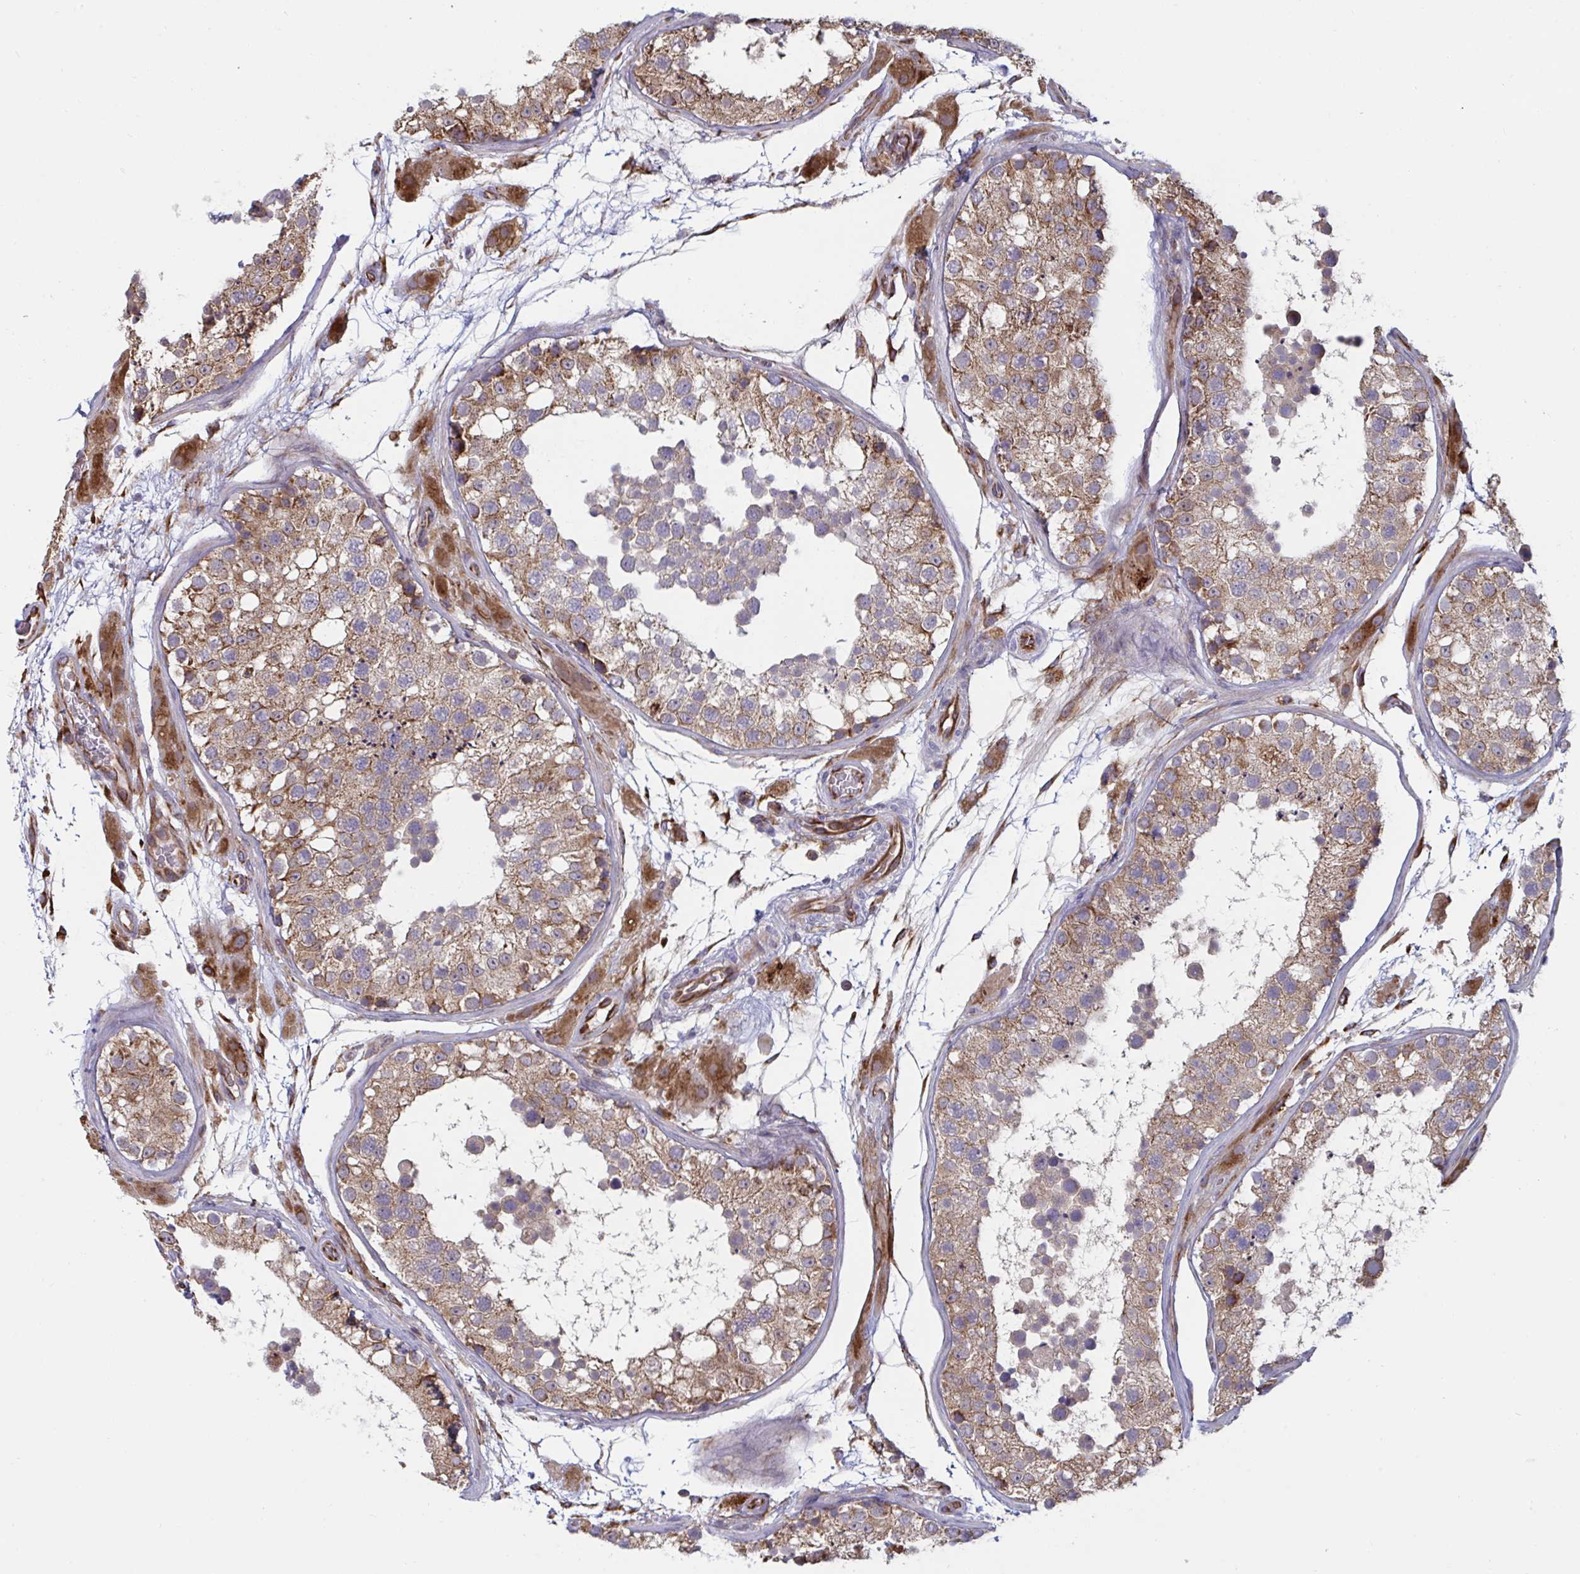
{"staining": {"intensity": "moderate", "quantity": ">75%", "location": "cytoplasmic/membranous"}, "tissue": "testis", "cell_type": "Cells in seminiferous ducts", "image_type": "normal", "snomed": [{"axis": "morphology", "description": "Normal tissue, NOS"}, {"axis": "topography", "description": "Testis"}], "caption": "Approximately >75% of cells in seminiferous ducts in unremarkable testis display moderate cytoplasmic/membranous protein positivity as visualized by brown immunohistochemical staining.", "gene": "SLC9A6", "patient": {"sex": "male", "age": 26}}